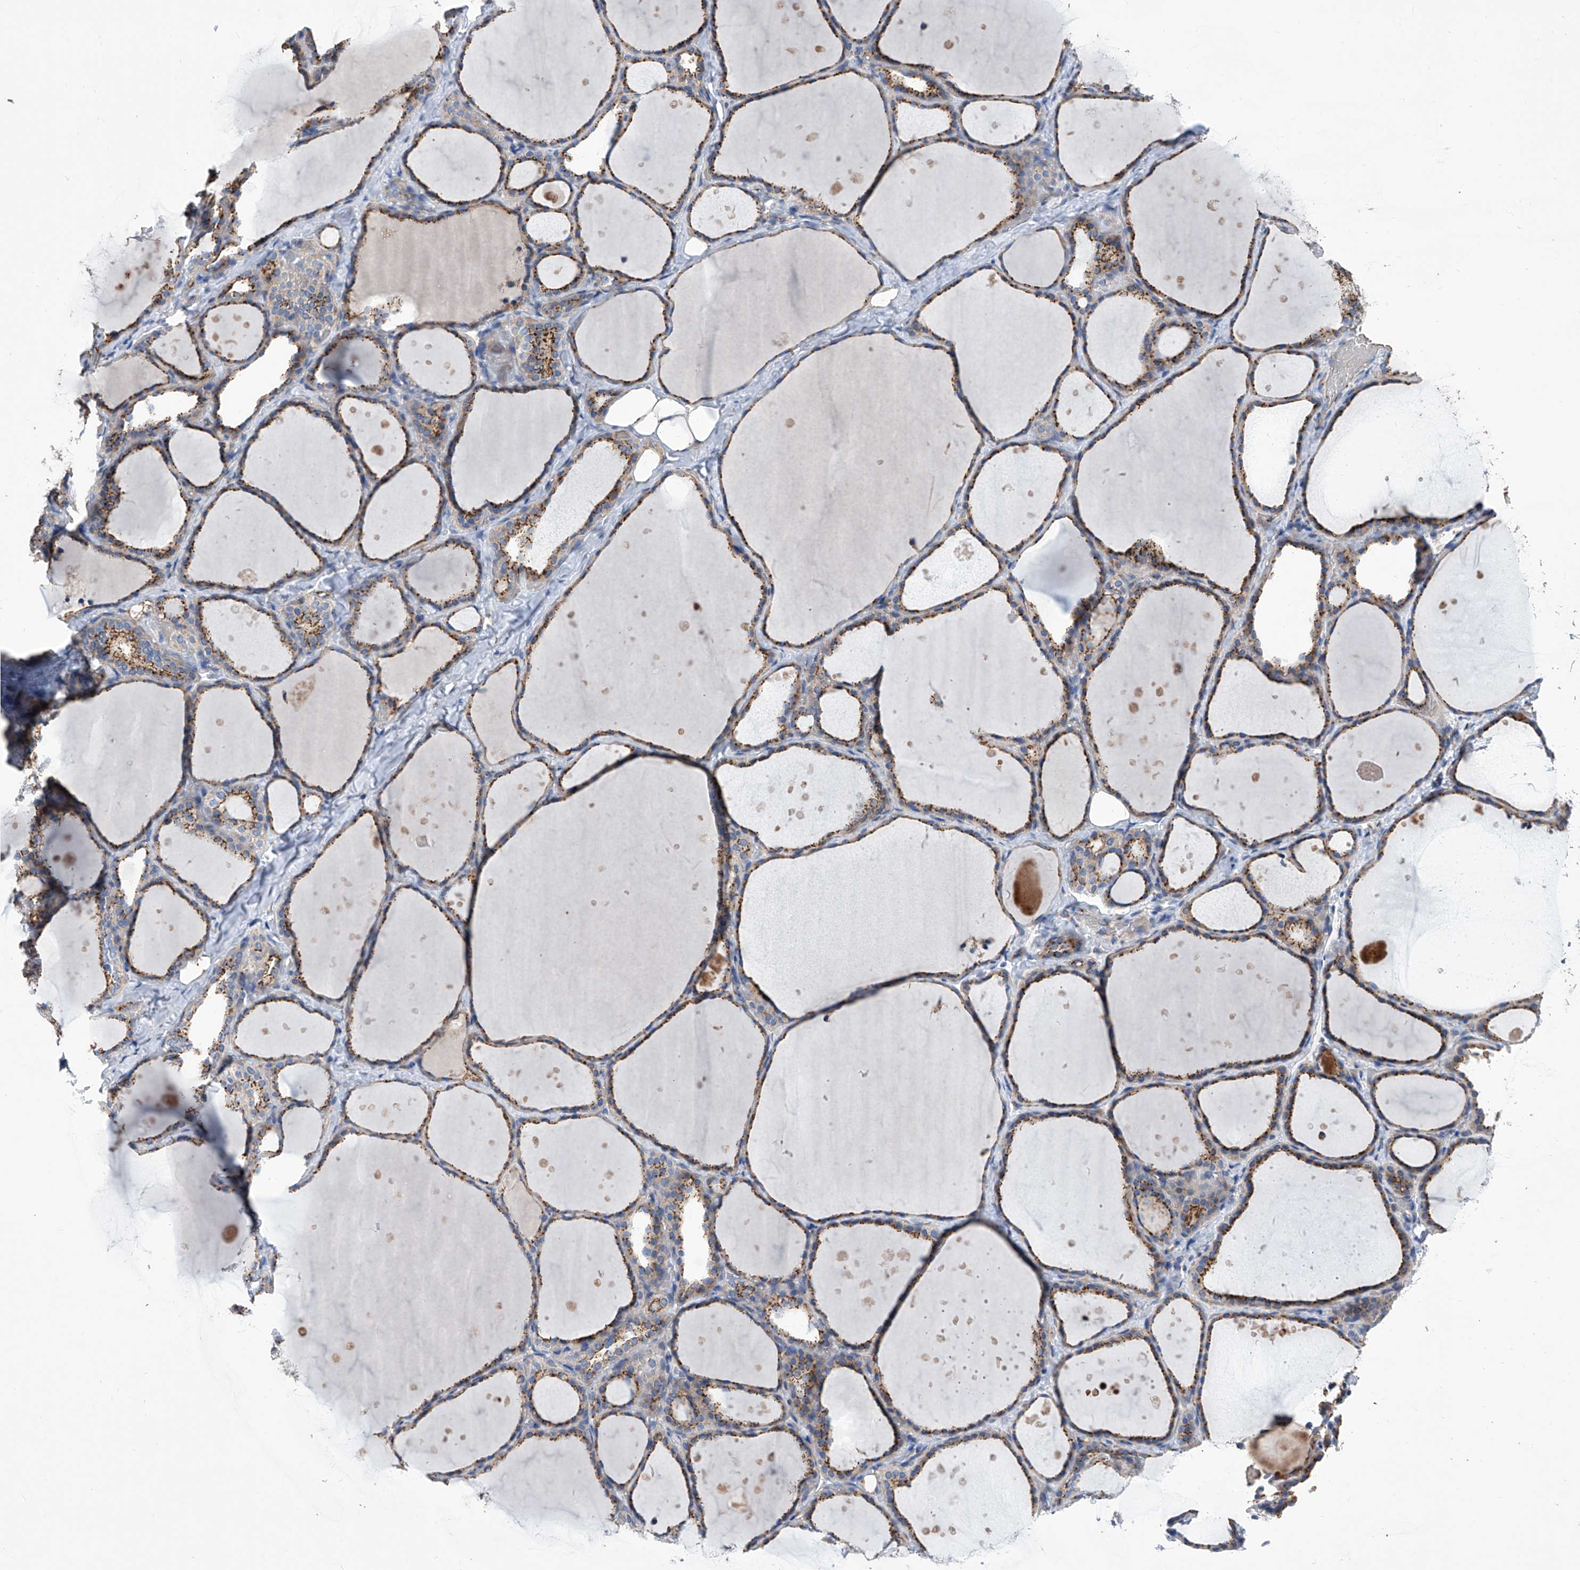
{"staining": {"intensity": "moderate", "quantity": ">75%", "location": "cytoplasmic/membranous"}, "tissue": "thyroid gland", "cell_type": "Glandular cells", "image_type": "normal", "snomed": [{"axis": "morphology", "description": "Normal tissue, NOS"}, {"axis": "topography", "description": "Thyroid gland"}], "caption": "A histopathology image of thyroid gland stained for a protein shows moderate cytoplasmic/membranous brown staining in glandular cells. The protein is stained brown, and the nuclei are stained in blue (DAB (3,3'-diaminobenzidine) IHC with brightfield microscopy, high magnification).", "gene": "TJAP1", "patient": {"sex": "female", "age": 44}}